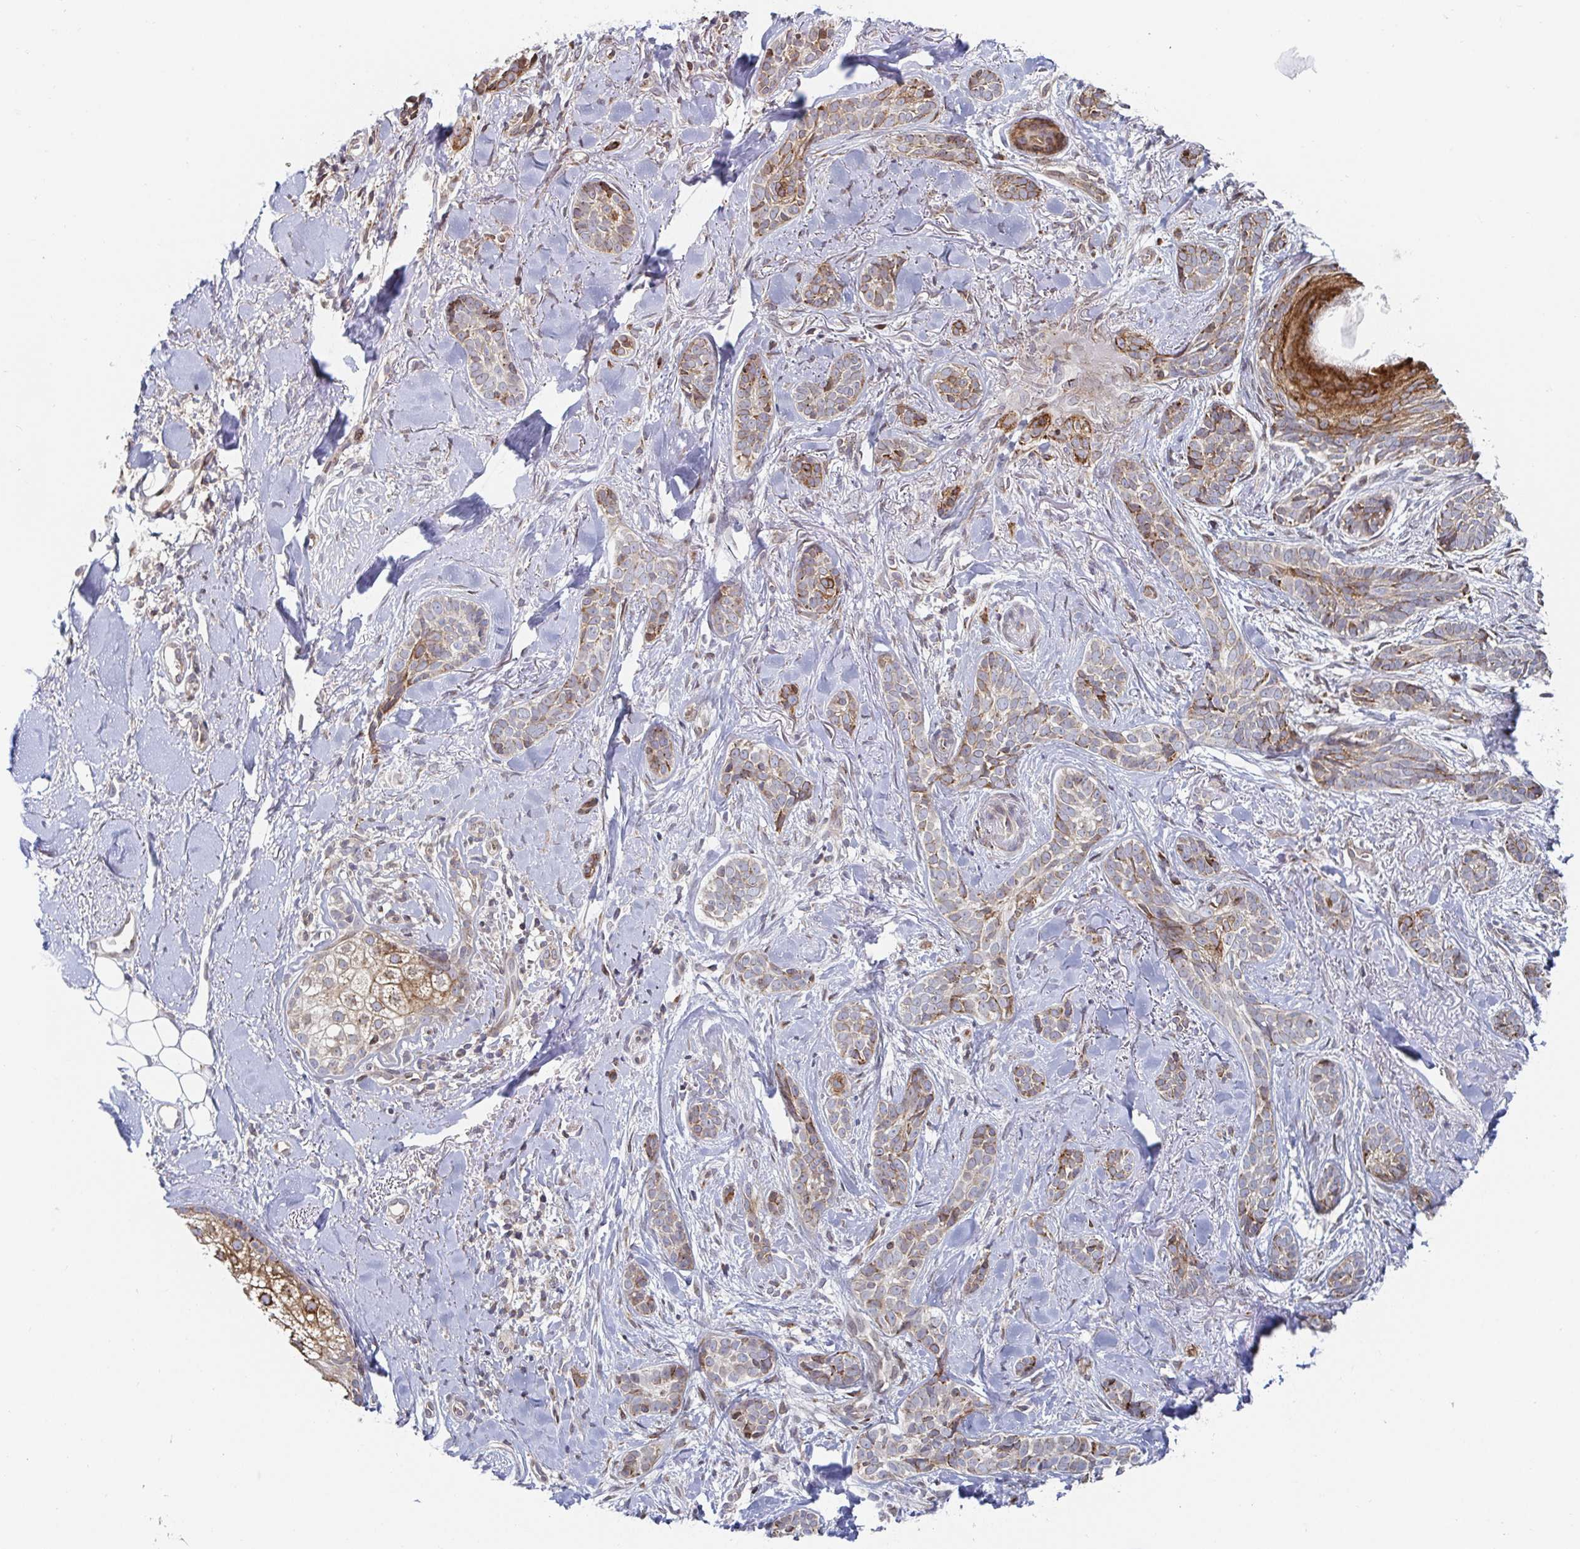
{"staining": {"intensity": "moderate", "quantity": "25%-75%", "location": "cytoplasmic/membranous"}, "tissue": "skin cancer", "cell_type": "Tumor cells", "image_type": "cancer", "snomed": [{"axis": "morphology", "description": "Basal cell carcinoma"}, {"axis": "morphology", "description": "BCC, high aggressive"}, {"axis": "topography", "description": "Skin"}], "caption": "Protein analysis of basal cell carcinoma (skin) tissue exhibits moderate cytoplasmic/membranous expression in about 25%-75% of tumor cells.", "gene": "STARD8", "patient": {"sex": "female", "age": 79}}